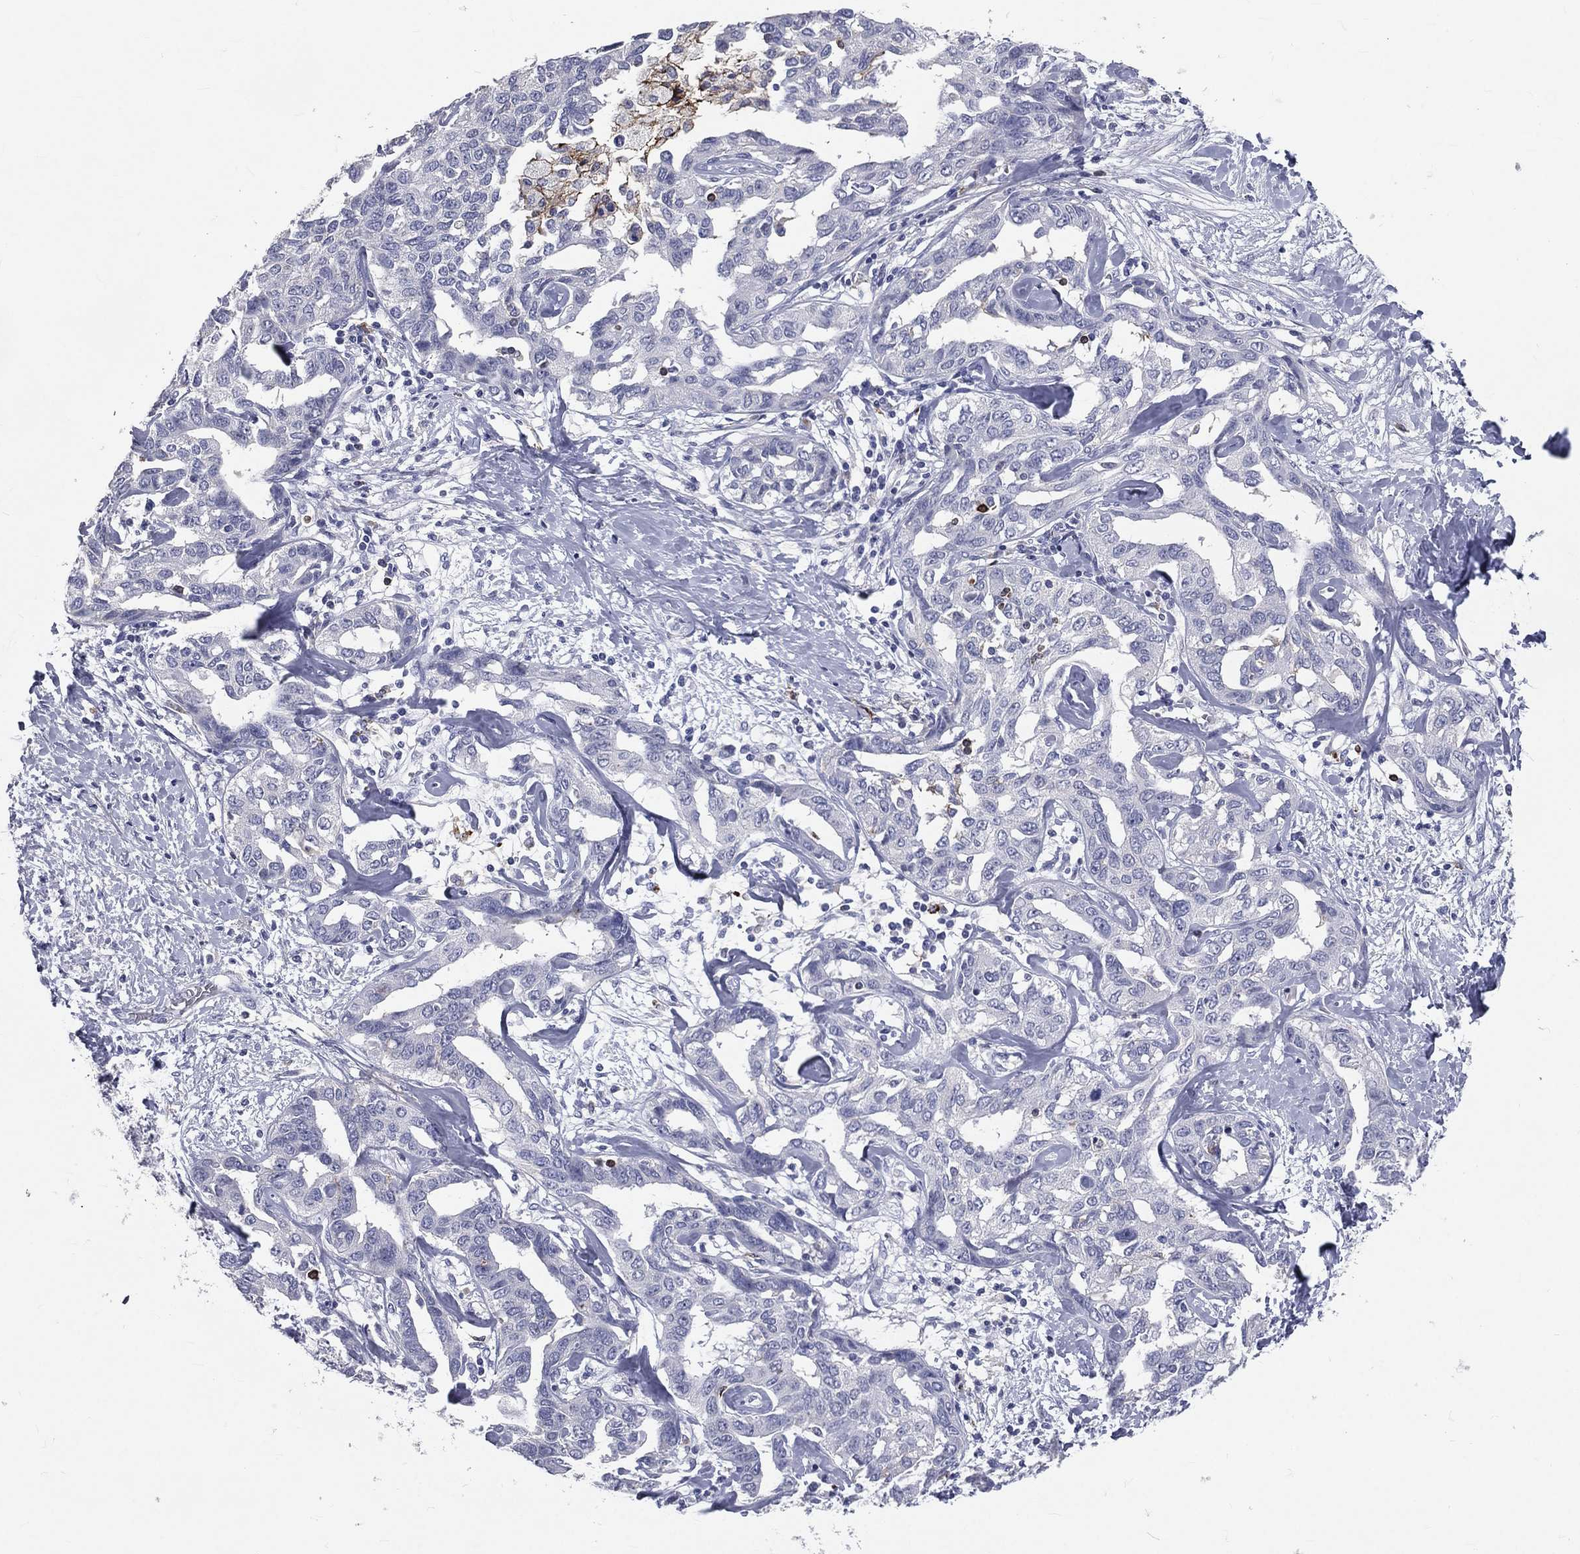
{"staining": {"intensity": "negative", "quantity": "none", "location": "none"}, "tissue": "liver cancer", "cell_type": "Tumor cells", "image_type": "cancer", "snomed": [{"axis": "morphology", "description": "Cholangiocarcinoma"}, {"axis": "topography", "description": "Liver"}], "caption": "There is no significant expression in tumor cells of liver cancer.", "gene": "CTSW", "patient": {"sex": "male", "age": 59}}